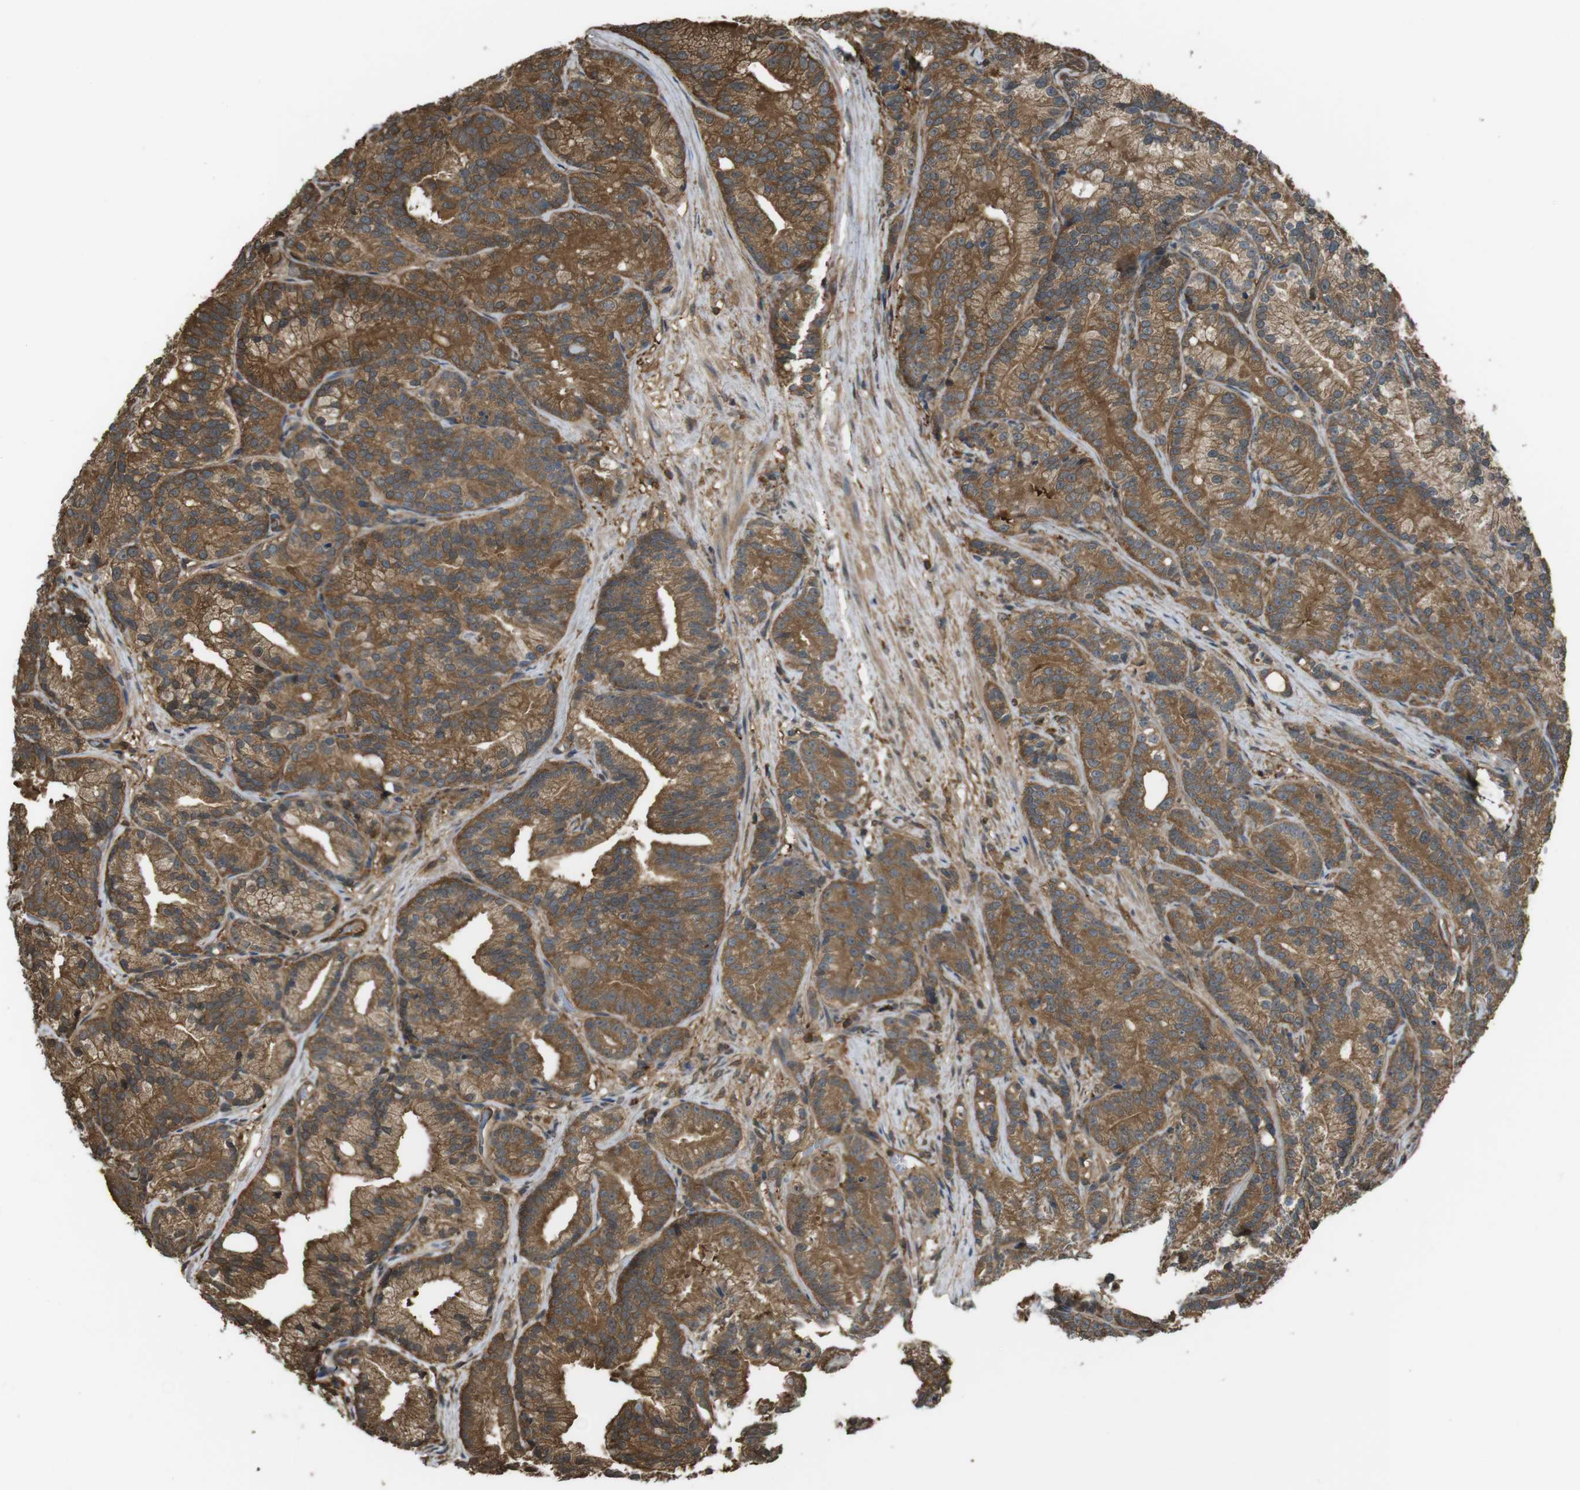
{"staining": {"intensity": "strong", "quantity": ">75%", "location": "cytoplasmic/membranous"}, "tissue": "prostate cancer", "cell_type": "Tumor cells", "image_type": "cancer", "snomed": [{"axis": "morphology", "description": "Adenocarcinoma, Low grade"}, {"axis": "topography", "description": "Prostate"}], "caption": "Strong cytoplasmic/membranous positivity is identified in approximately >75% of tumor cells in prostate cancer (adenocarcinoma (low-grade)).", "gene": "ARHGDIA", "patient": {"sex": "male", "age": 89}}